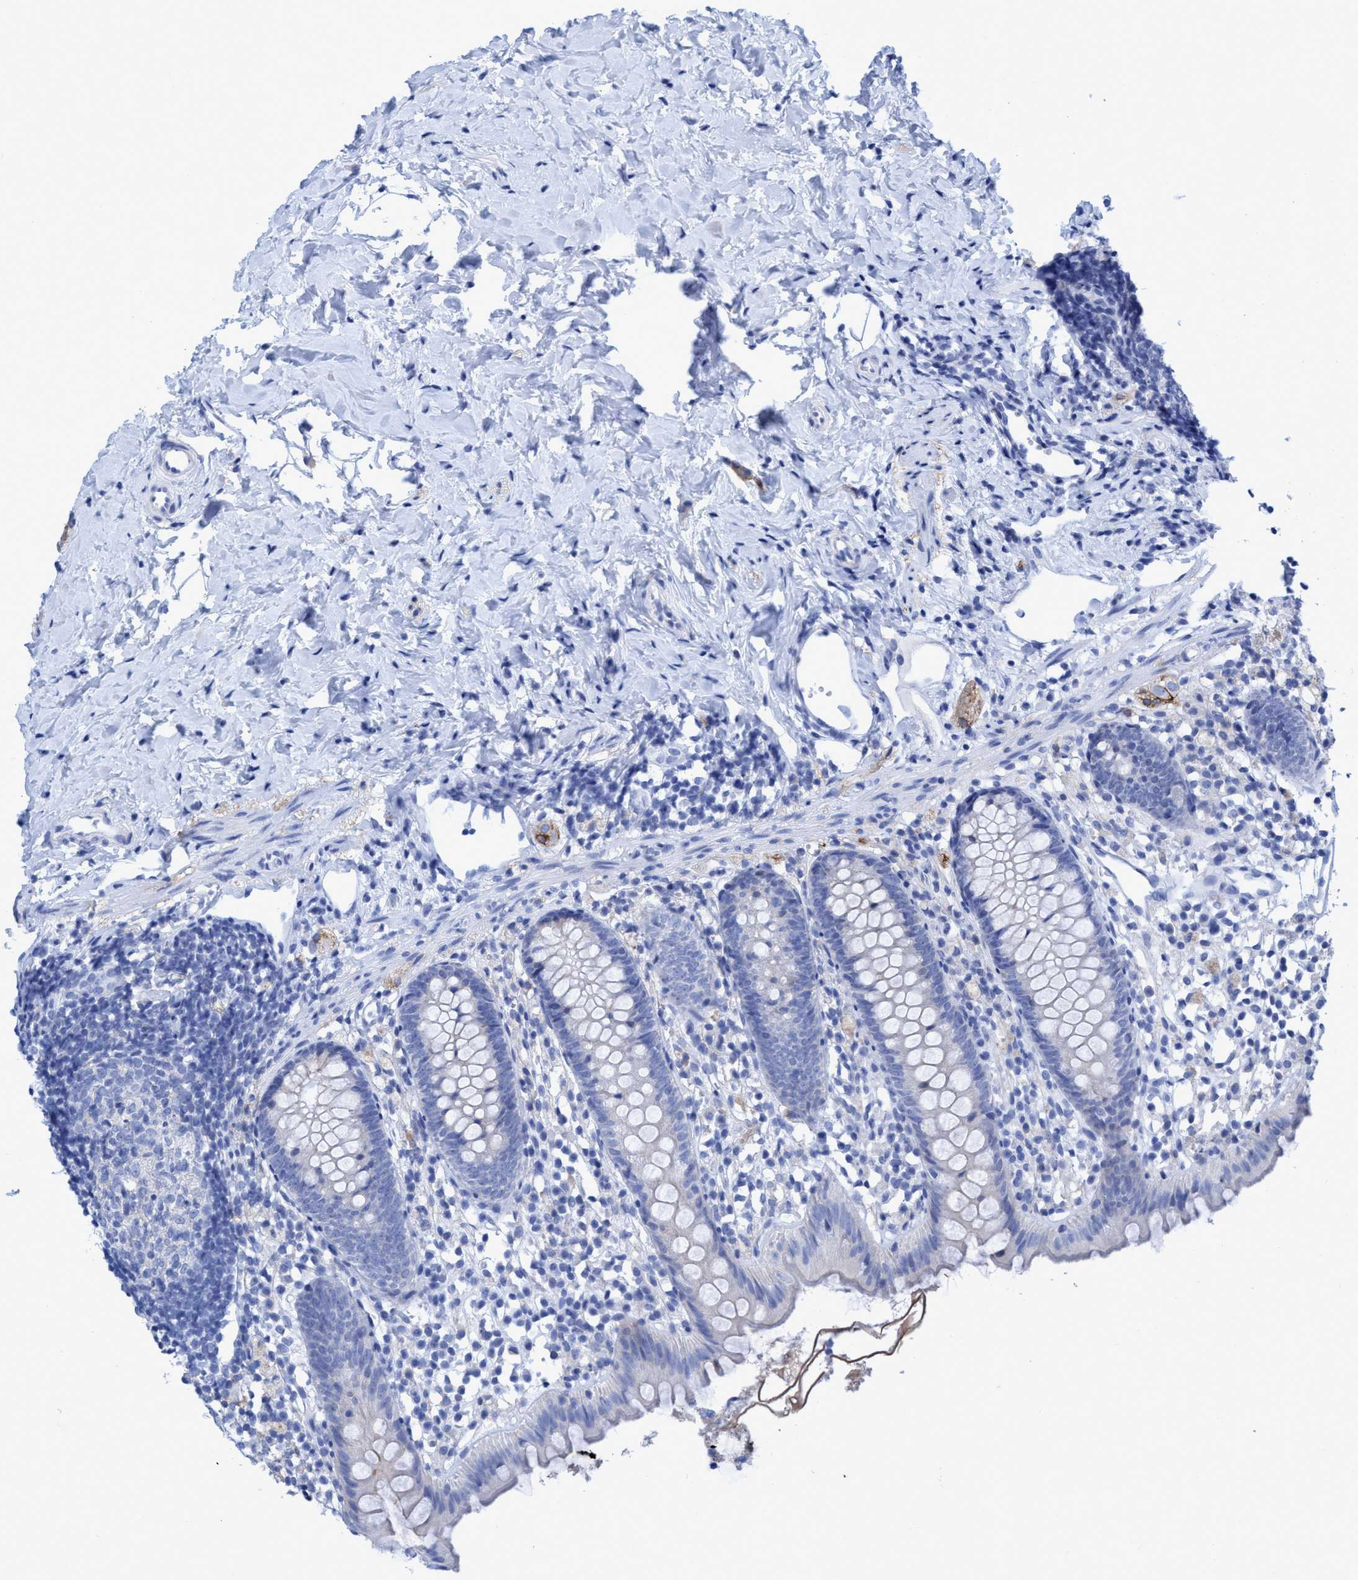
{"staining": {"intensity": "negative", "quantity": "none", "location": "none"}, "tissue": "appendix", "cell_type": "Glandular cells", "image_type": "normal", "snomed": [{"axis": "morphology", "description": "Normal tissue, NOS"}, {"axis": "topography", "description": "Appendix"}], "caption": "This is an immunohistochemistry histopathology image of unremarkable human appendix. There is no staining in glandular cells.", "gene": "PLPPR1", "patient": {"sex": "female", "age": 20}}